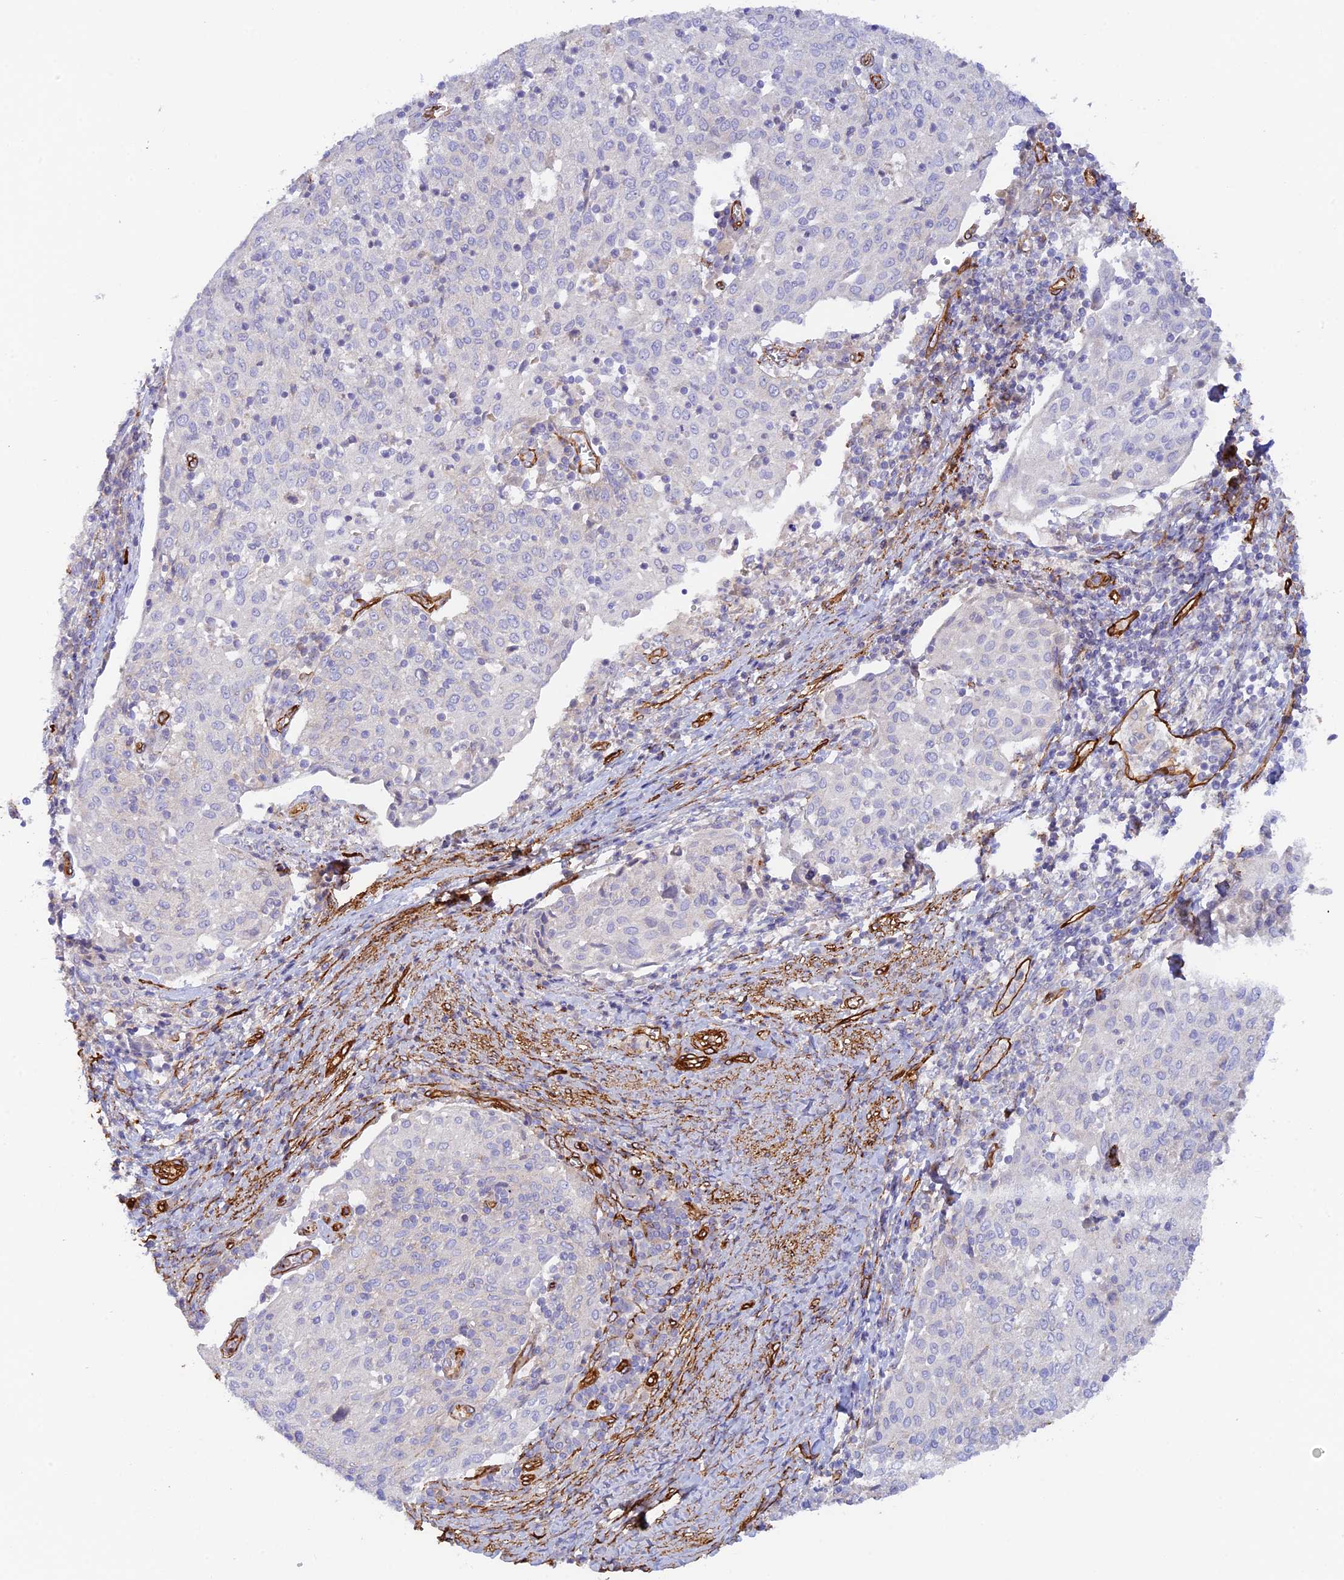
{"staining": {"intensity": "negative", "quantity": "none", "location": "none"}, "tissue": "cervical cancer", "cell_type": "Tumor cells", "image_type": "cancer", "snomed": [{"axis": "morphology", "description": "Squamous cell carcinoma, NOS"}, {"axis": "topography", "description": "Cervix"}], "caption": "High power microscopy histopathology image of an immunohistochemistry (IHC) photomicrograph of cervical squamous cell carcinoma, revealing no significant expression in tumor cells.", "gene": "MYO9A", "patient": {"sex": "female", "age": 52}}